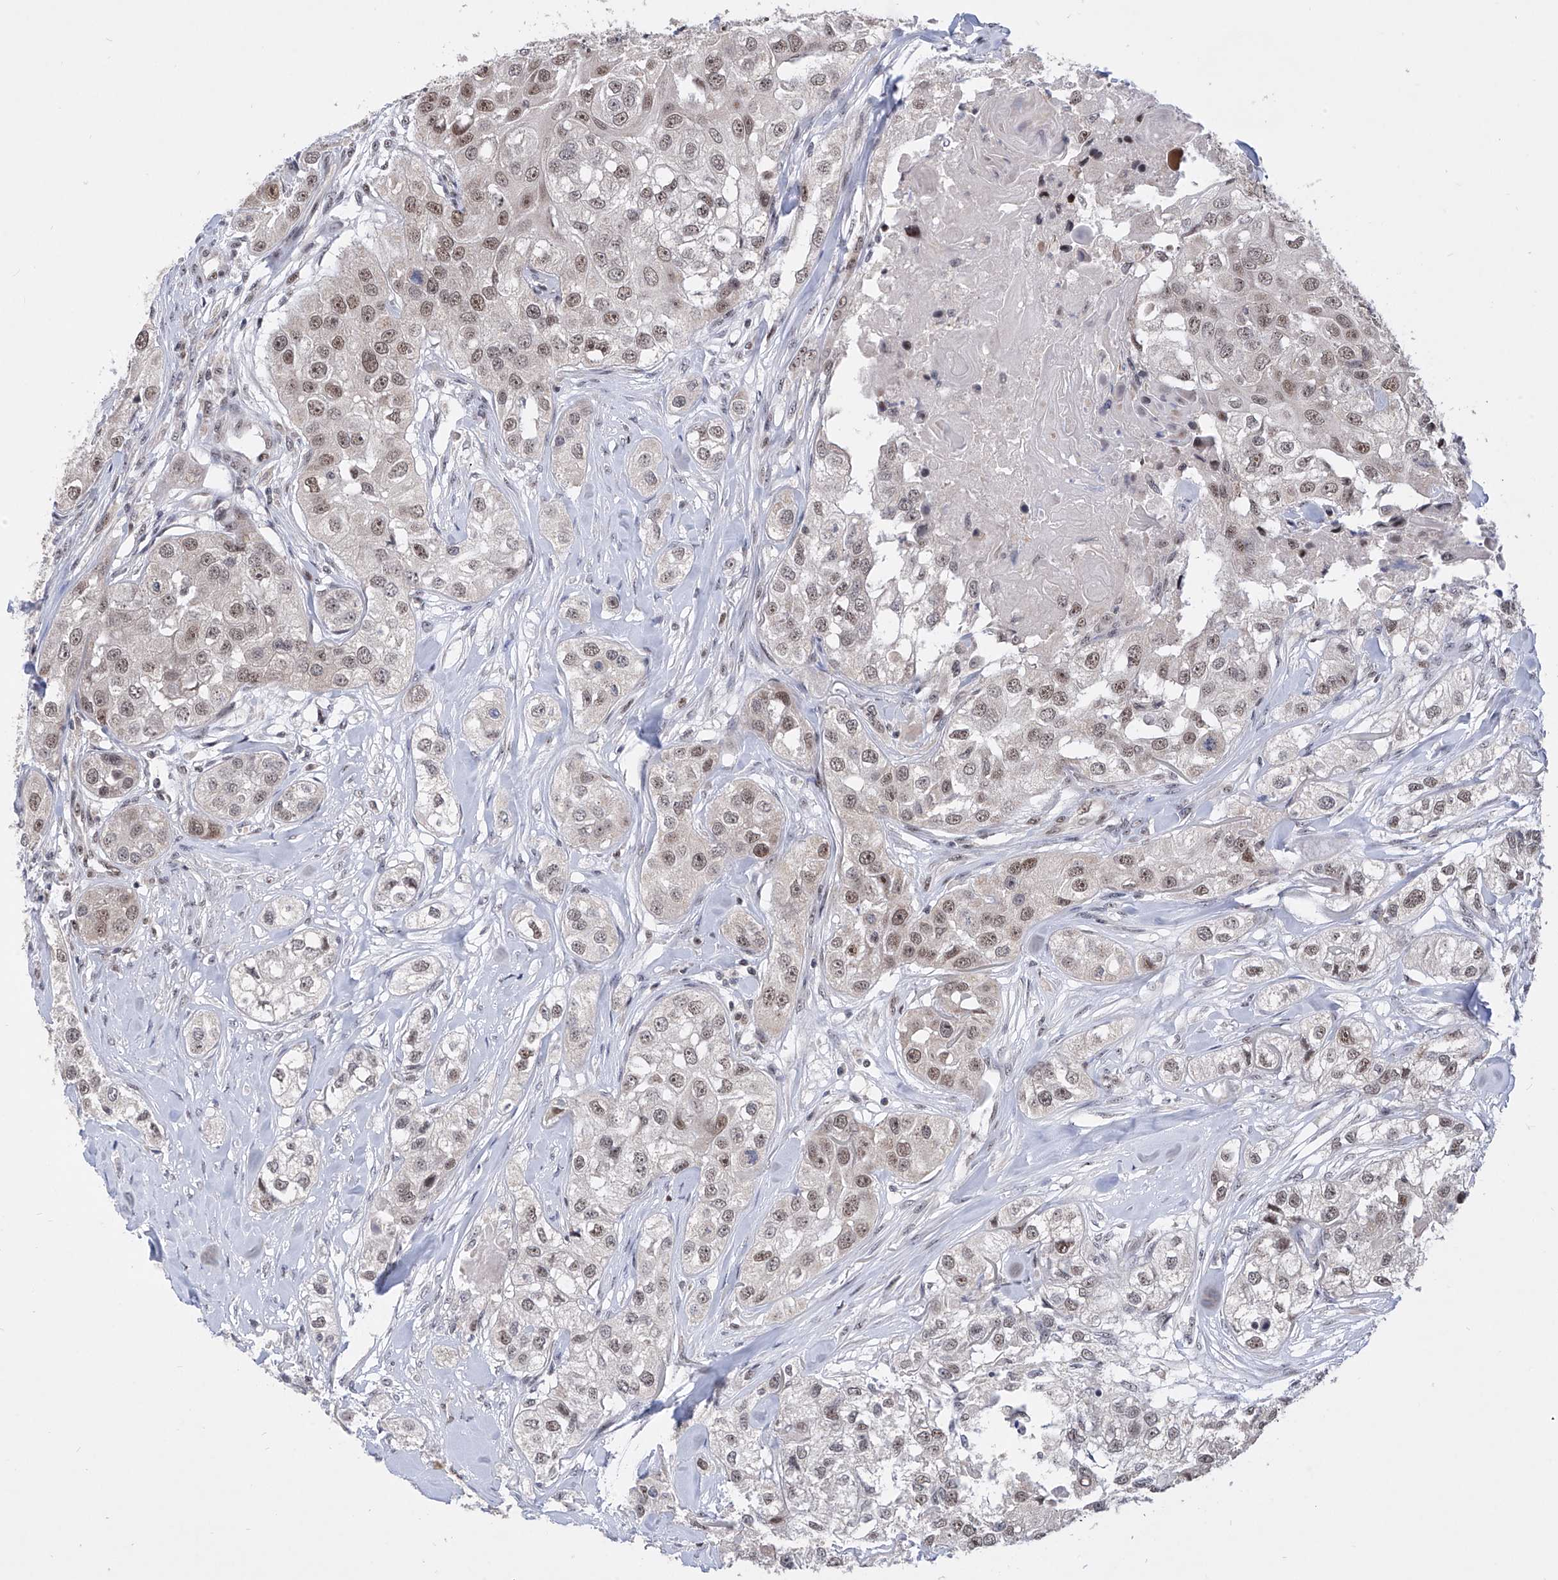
{"staining": {"intensity": "moderate", "quantity": "25%-75%", "location": "nuclear"}, "tissue": "head and neck cancer", "cell_type": "Tumor cells", "image_type": "cancer", "snomed": [{"axis": "morphology", "description": "Normal tissue, NOS"}, {"axis": "morphology", "description": "Squamous cell carcinoma, NOS"}, {"axis": "topography", "description": "Skeletal muscle"}, {"axis": "topography", "description": "Head-Neck"}], "caption": "Head and neck squamous cell carcinoma stained with immunohistochemistry (IHC) exhibits moderate nuclear expression in about 25%-75% of tumor cells.", "gene": "RAD54L", "patient": {"sex": "male", "age": 51}}